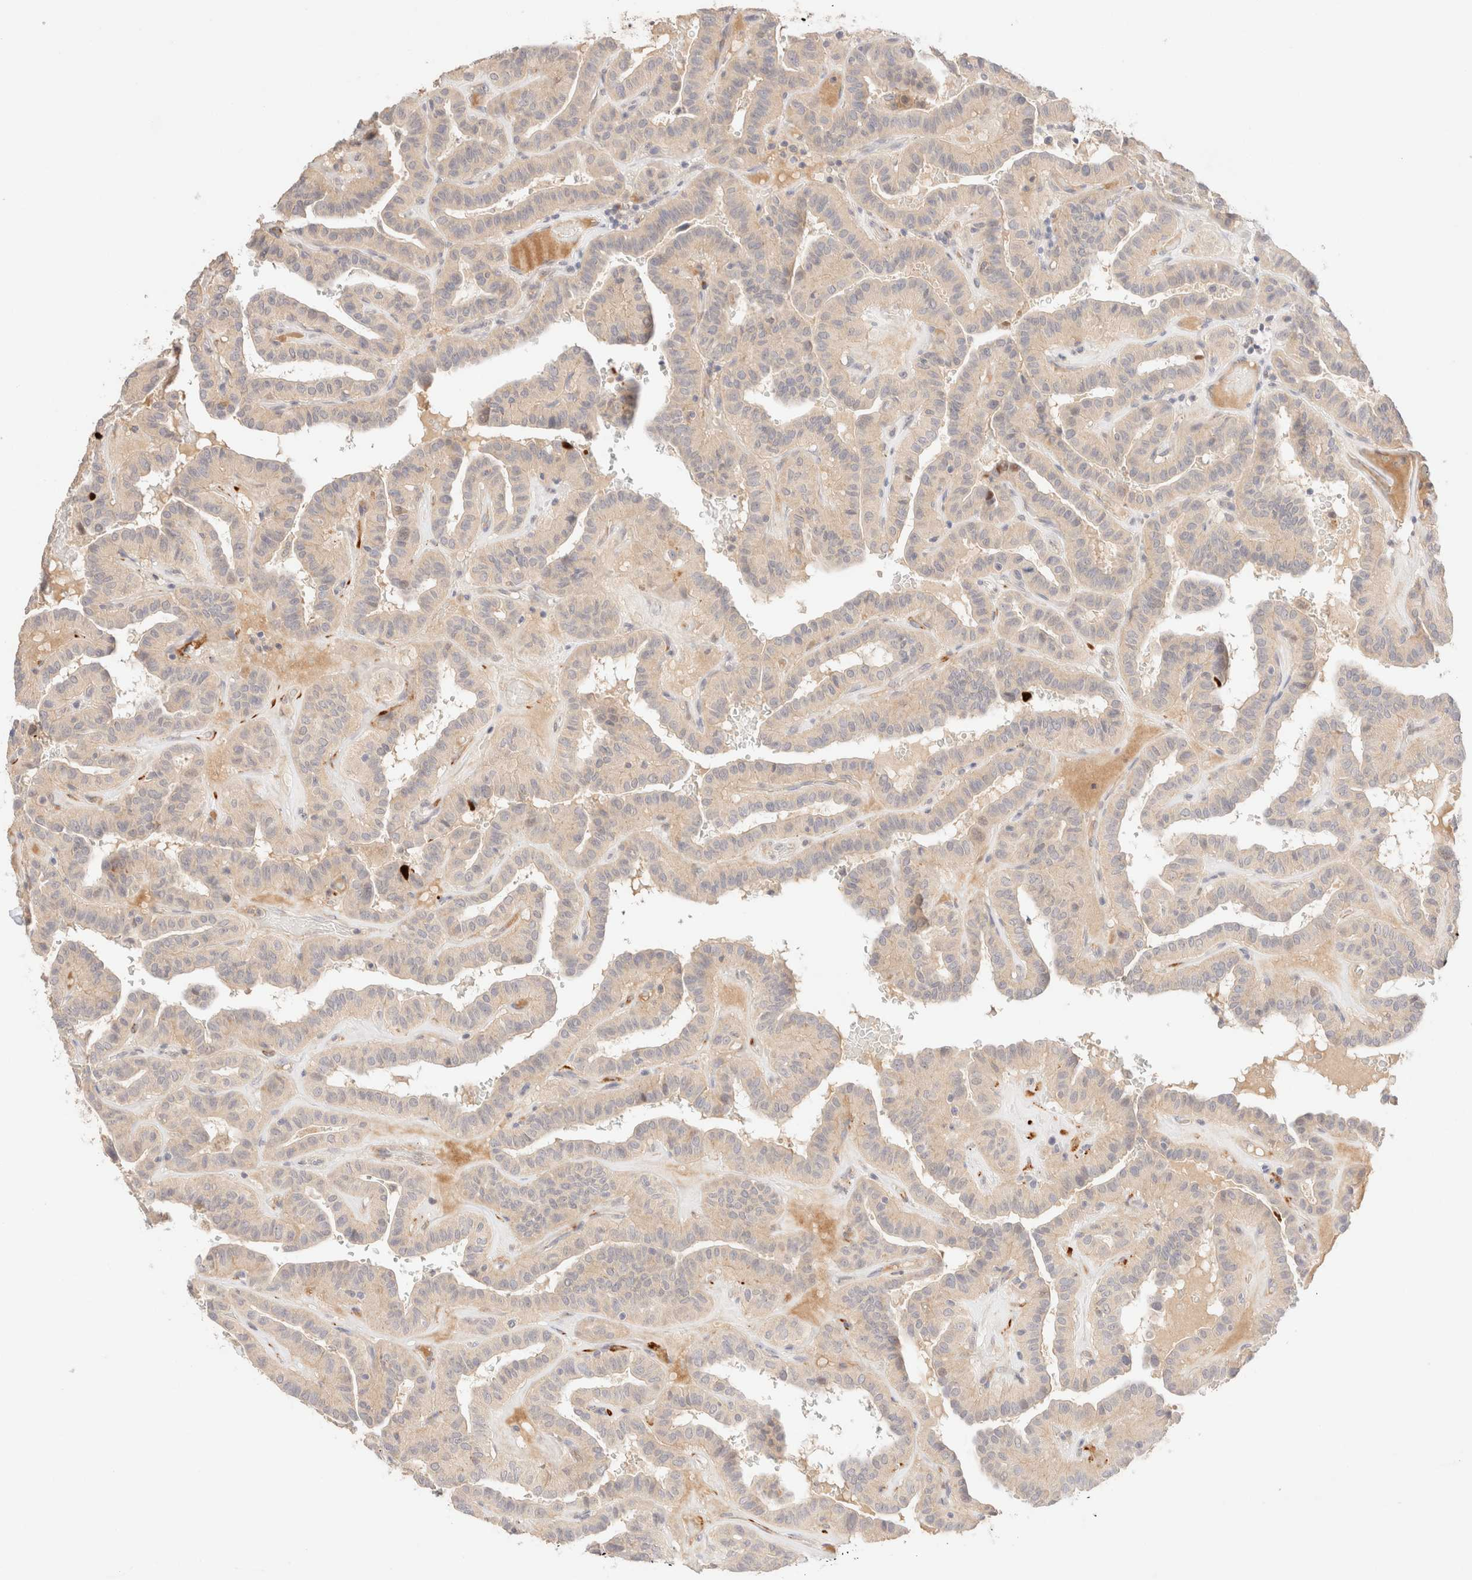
{"staining": {"intensity": "negative", "quantity": "none", "location": "none"}, "tissue": "thyroid cancer", "cell_type": "Tumor cells", "image_type": "cancer", "snomed": [{"axis": "morphology", "description": "Papillary adenocarcinoma, NOS"}, {"axis": "topography", "description": "Thyroid gland"}], "caption": "Micrograph shows no significant protein expression in tumor cells of thyroid cancer (papillary adenocarcinoma). The staining is performed using DAB brown chromogen with nuclei counter-stained in using hematoxylin.", "gene": "SNTB1", "patient": {"sex": "male", "age": 77}}